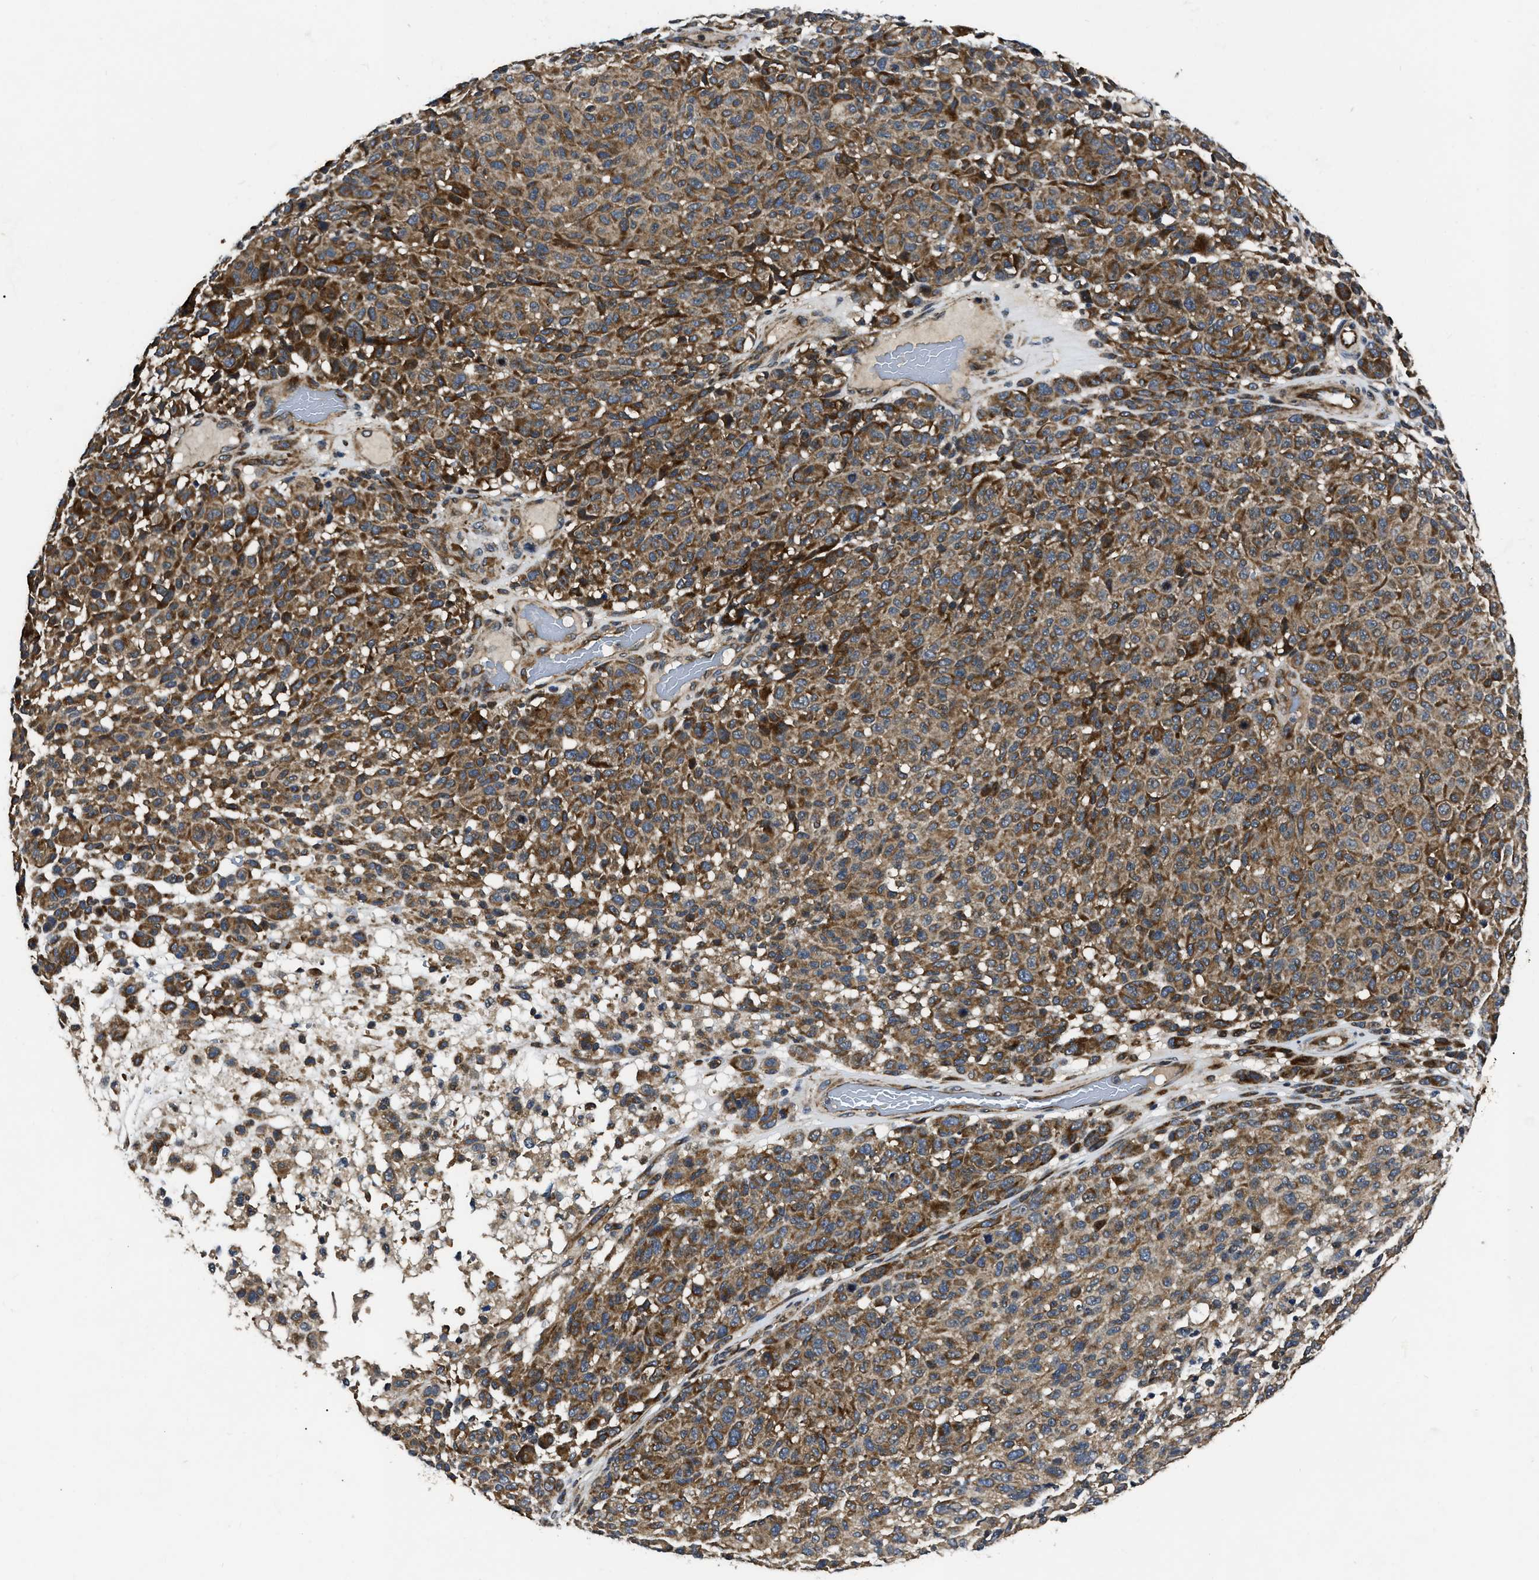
{"staining": {"intensity": "strong", "quantity": ">75%", "location": "cytoplasmic/membranous"}, "tissue": "melanoma", "cell_type": "Tumor cells", "image_type": "cancer", "snomed": [{"axis": "morphology", "description": "Malignant melanoma, NOS"}, {"axis": "topography", "description": "Skin"}], "caption": "Protein analysis of melanoma tissue demonstrates strong cytoplasmic/membranous staining in about >75% of tumor cells.", "gene": "PPWD1", "patient": {"sex": "male", "age": 59}}